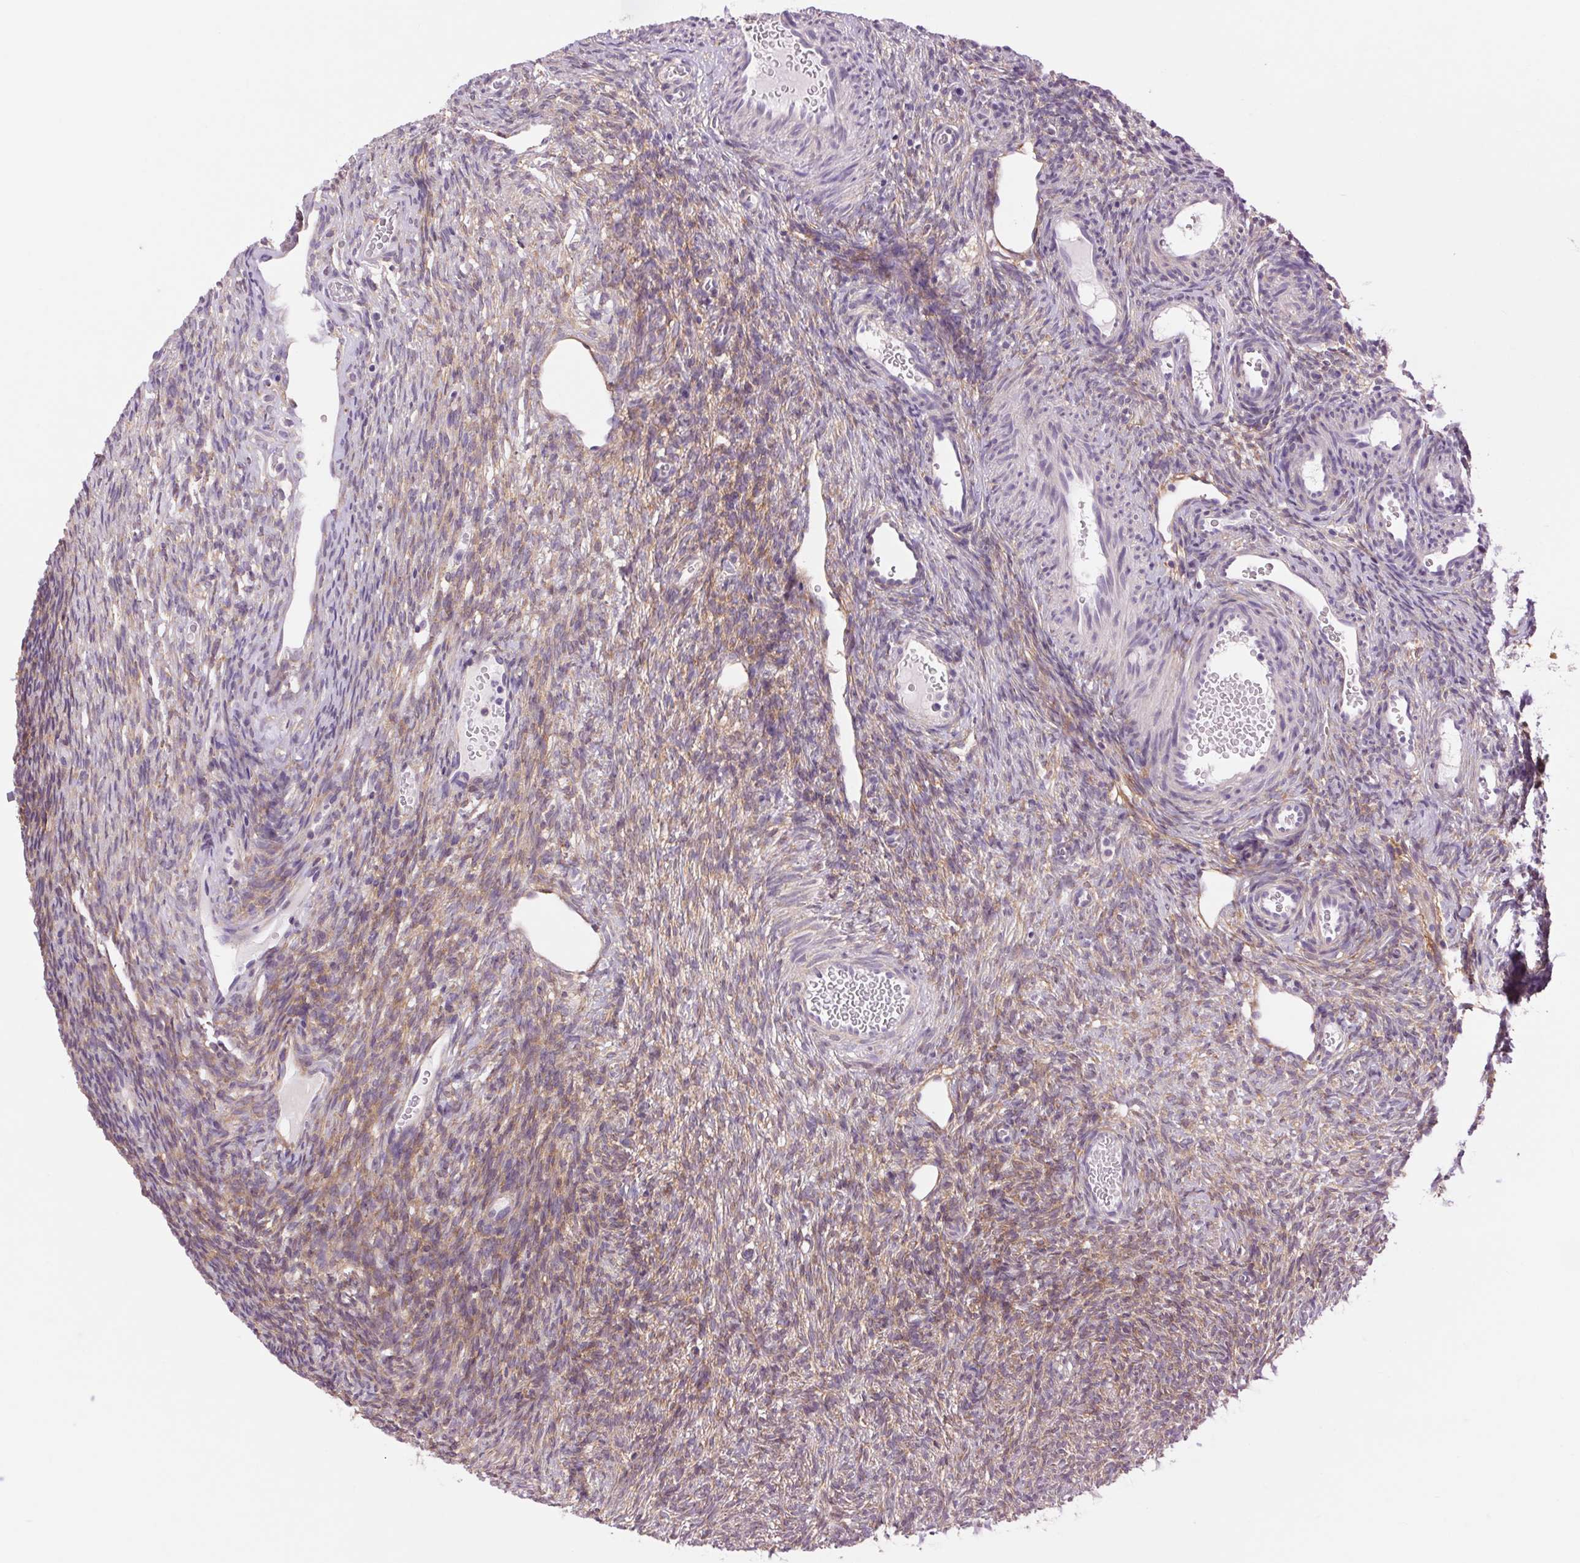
{"staining": {"intensity": "negative", "quantity": "none", "location": "none"}, "tissue": "ovary", "cell_type": "Follicle cells", "image_type": "normal", "snomed": [{"axis": "morphology", "description": "Normal tissue, NOS"}, {"axis": "topography", "description": "Ovary"}], "caption": "Follicle cells are negative for brown protein staining in unremarkable ovary. (Stains: DAB immunohistochemistry (IHC) with hematoxylin counter stain, Microscopy: brightfield microscopy at high magnification).", "gene": "SOWAHC", "patient": {"sex": "female", "age": 34}}